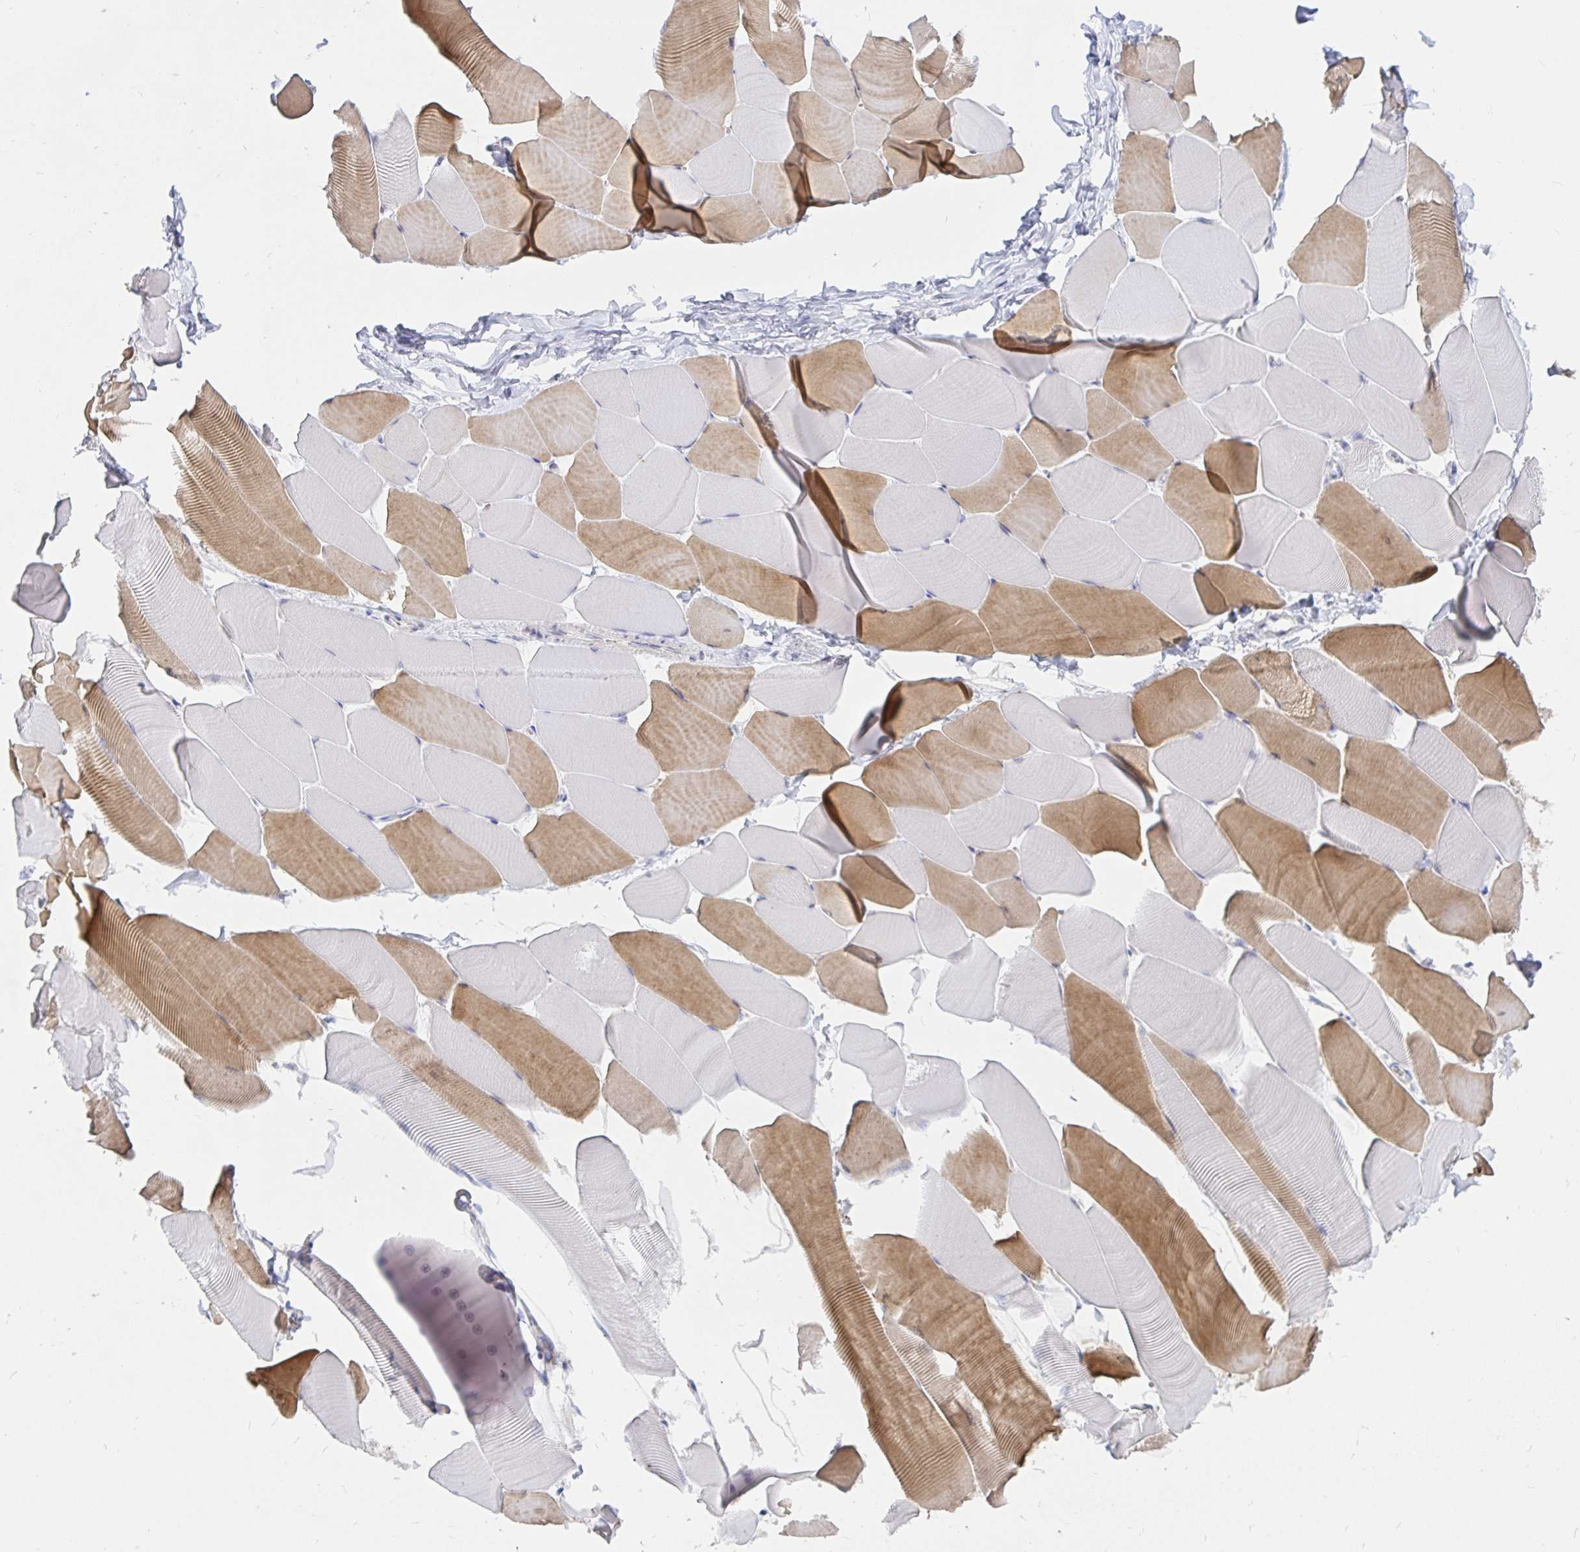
{"staining": {"intensity": "moderate", "quantity": "<25%", "location": "cytoplasmic/membranous"}, "tissue": "skeletal muscle", "cell_type": "Myocytes", "image_type": "normal", "snomed": [{"axis": "morphology", "description": "Normal tissue, NOS"}, {"axis": "topography", "description": "Skeletal muscle"}], "caption": "A high-resolution image shows immunohistochemistry (IHC) staining of unremarkable skeletal muscle, which displays moderate cytoplasmic/membranous expression in about <25% of myocytes.", "gene": "KCTD19", "patient": {"sex": "male", "age": 25}}